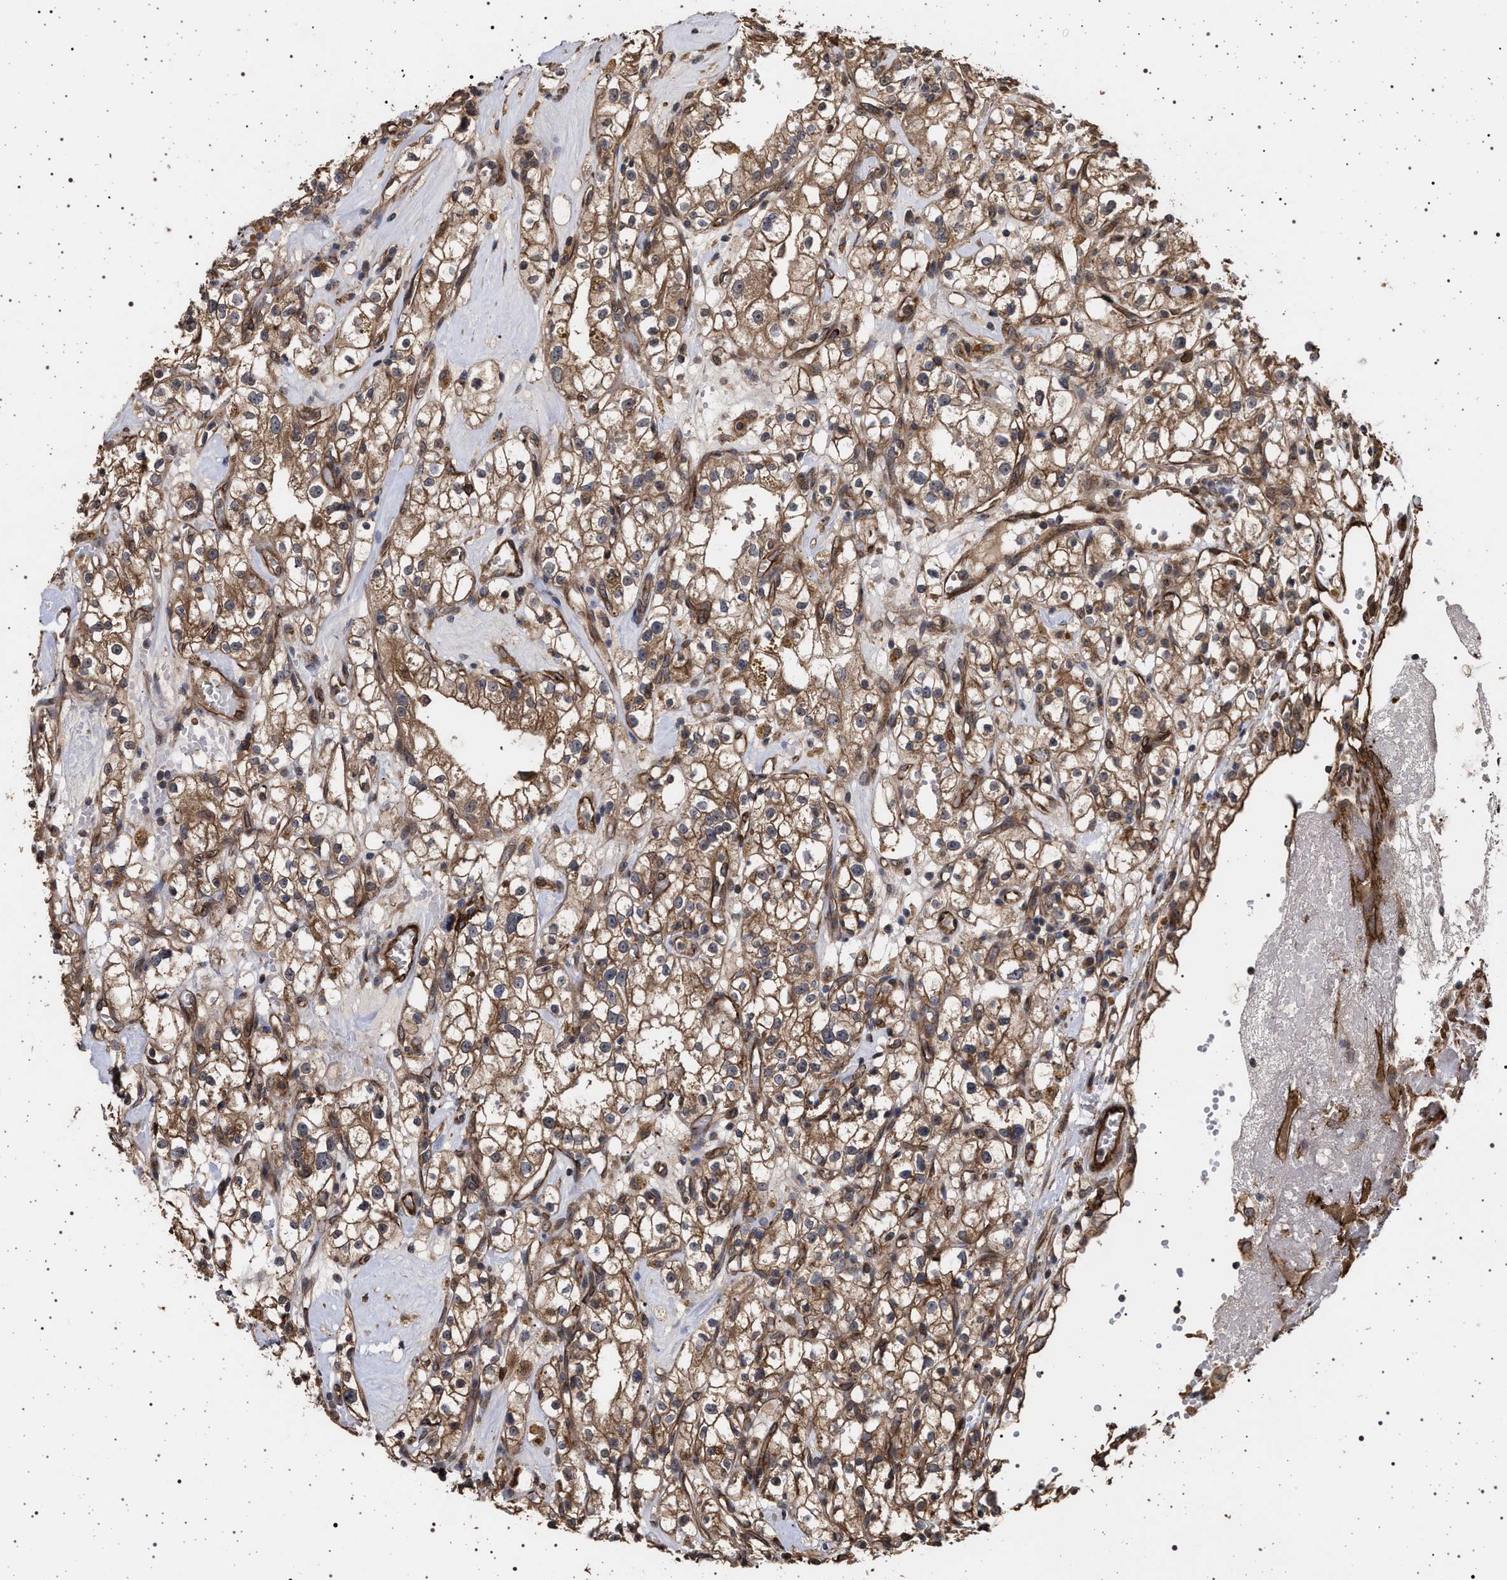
{"staining": {"intensity": "moderate", "quantity": ">75%", "location": "cytoplasmic/membranous"}, "tissue": "renal cancer", "cell_type": "Tumor cells", "image_type": "cancer", "snomed": [{"axis": "morphology", "description": "Adenocarcinoma, NOS"}, {"axis": "topography", "description": "Kidney"}], "caption": "DAB (3,3'-diaminobenzidine) immunohistochemical staining of human renal cancer displays moderate cytoplasmic/membranous protein positivity in approximately >75% of tumor cells.", "gene": "IFT20", "patient": {"sex": "male", "age": 56}}